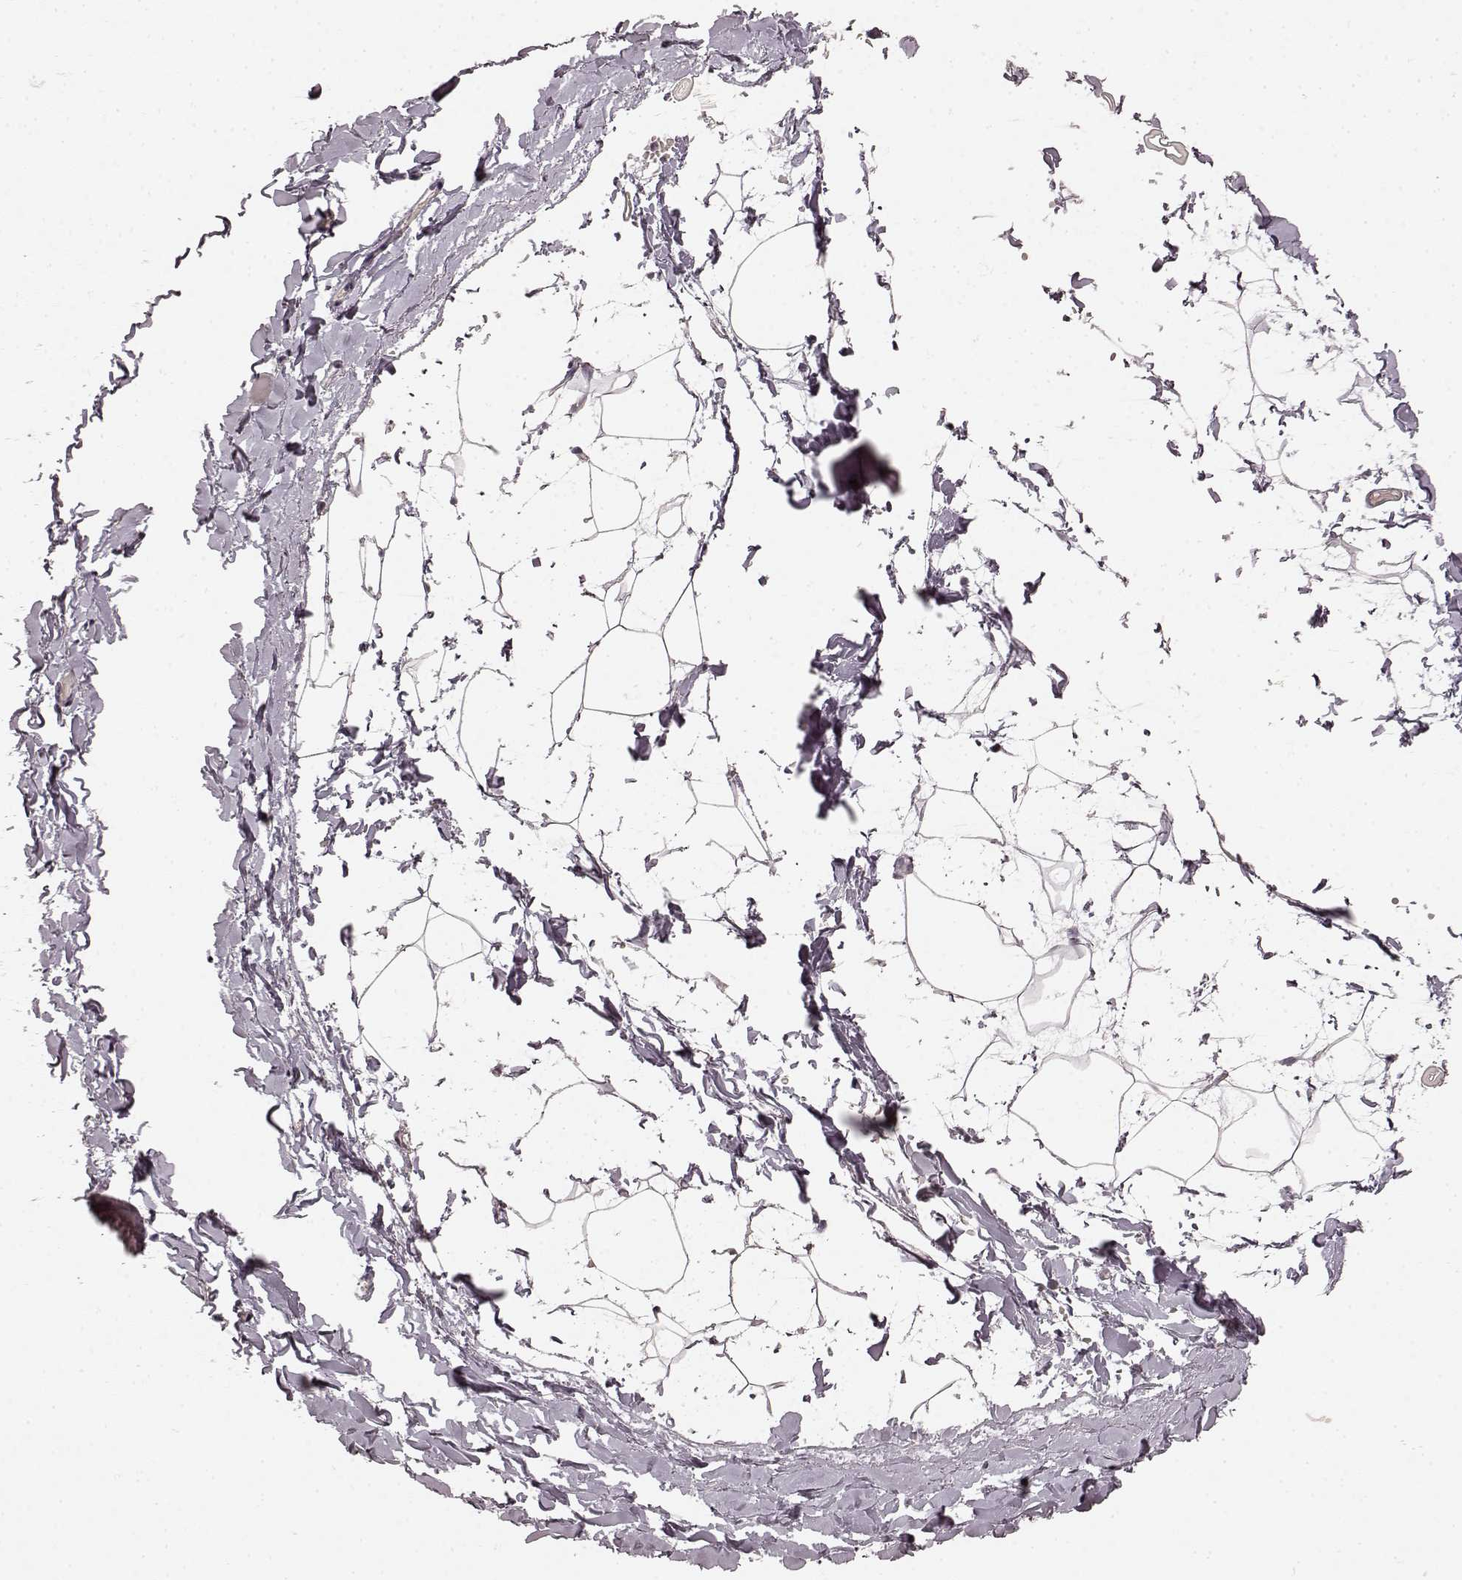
{"staining": {"intensity": "negative", "quantity": "none", "location": "none"}, "tissue": "adipose tissue", "cell_type": "Adipocytes", "image_type": "normal", "snomed": [{"axis": "morphology", "description": "Normal tissue, NOS"}, {"axis": "topography", "description": "Gallbladder"}, {"axis": "topography", "description": "Peripheral nerve tissue"}], "caption": "The immunohistochemistry (IHC) micrograph has no significant positivity in adipocytes of adipose tissue.", "gene": "CCNA2", "patient": {"sex": "female", "age": 45}}